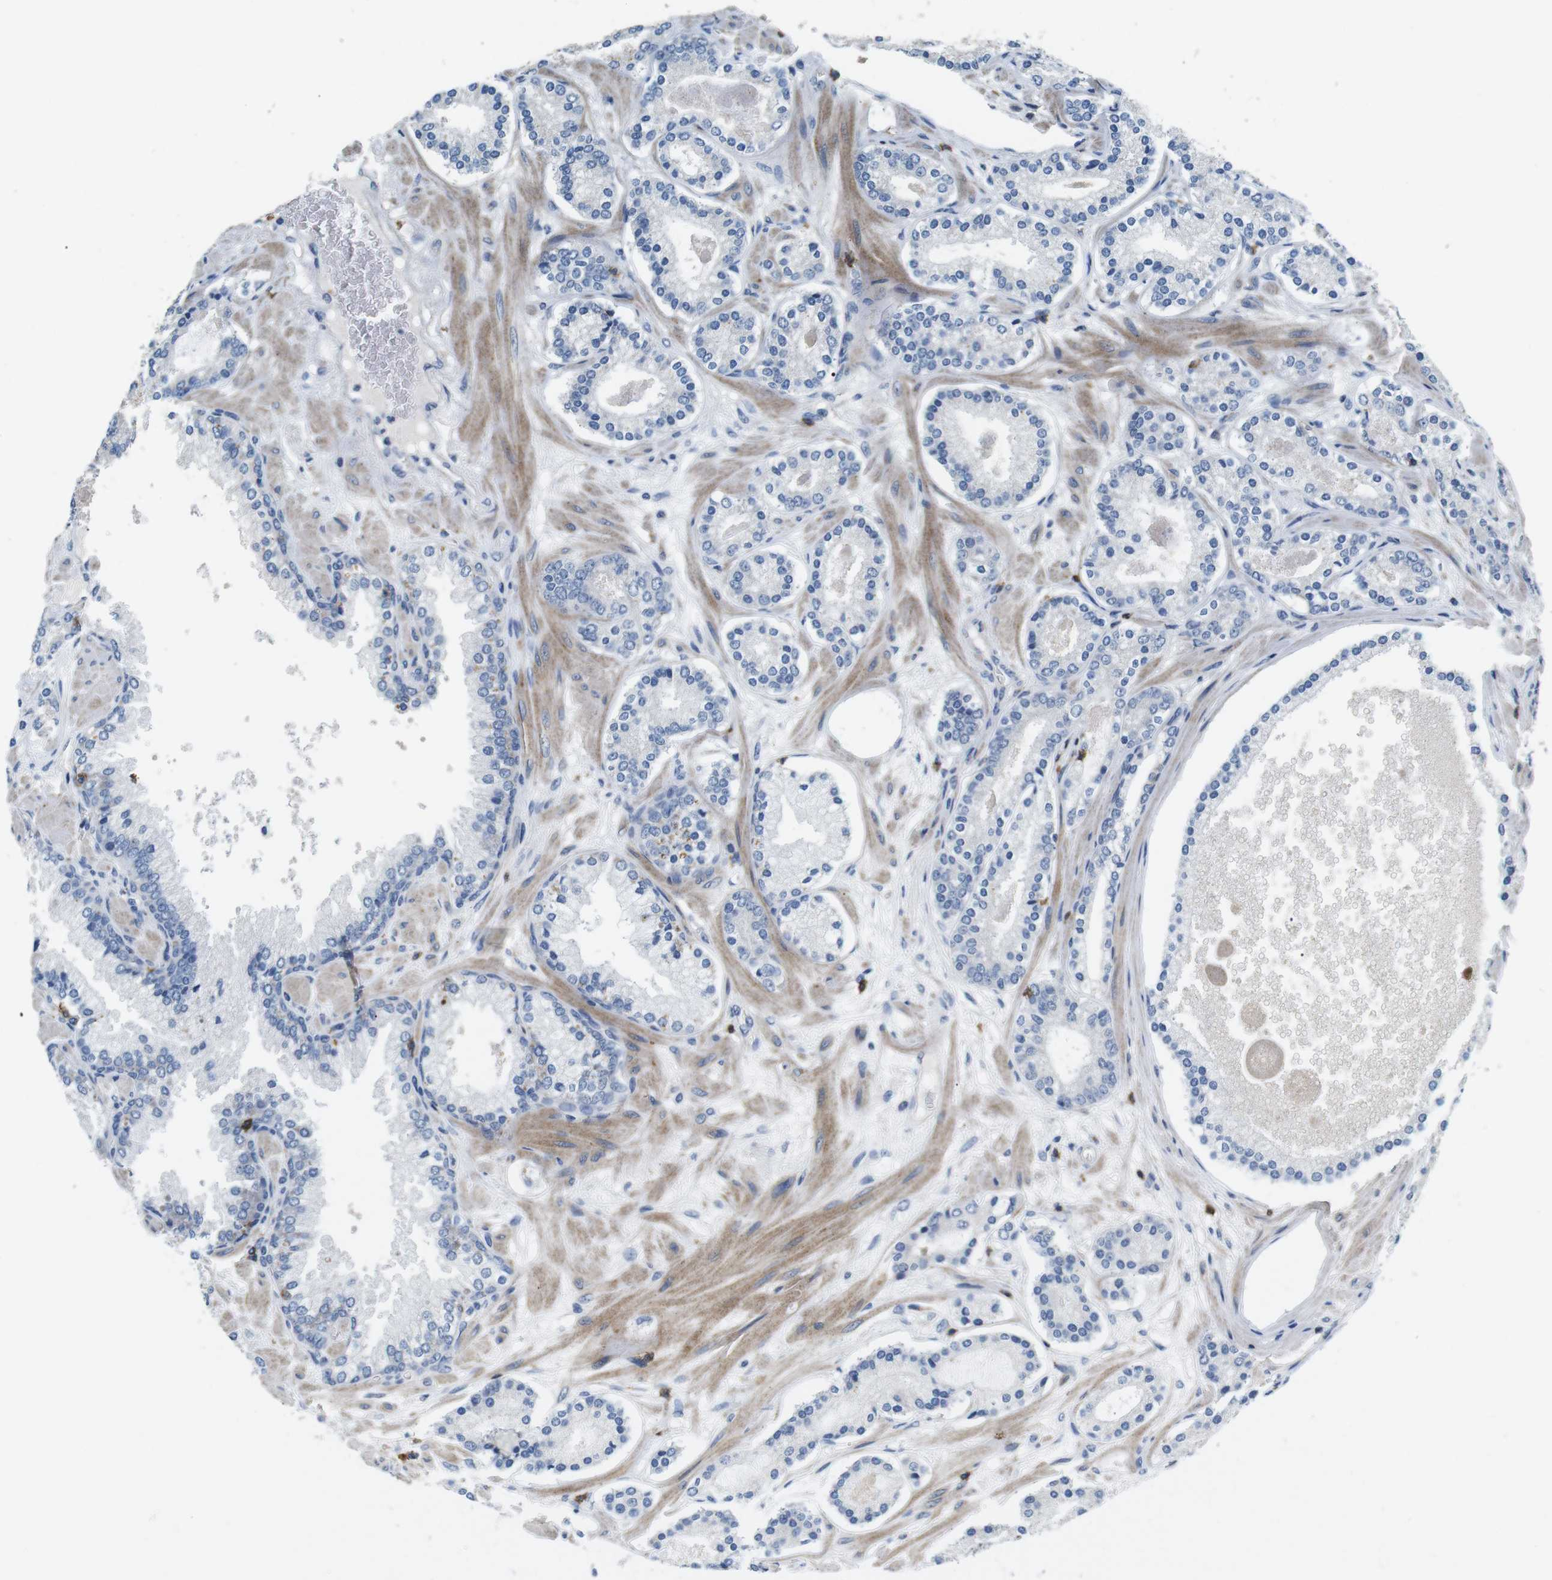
{"staining": {"intensity": "negative", "quantity": "none", "location": "none"}, "tissue": "prostate cancer", "cell_type": "Tumor cells", "image_type": "cancer", "snomed": [{"axis": "morphology", "description": "Adenocarcinoma, Low grade"}, {"axis": "topography", "description": "Prostate"}], "caption": "Human prostate cancer (low-grade adenocarcinoma) stained for a protein using immunohistochemistry (IHC) shows no expression in tumor cells.", "gene": "CD6", "patient": {"sex": "male", "age": 63}}